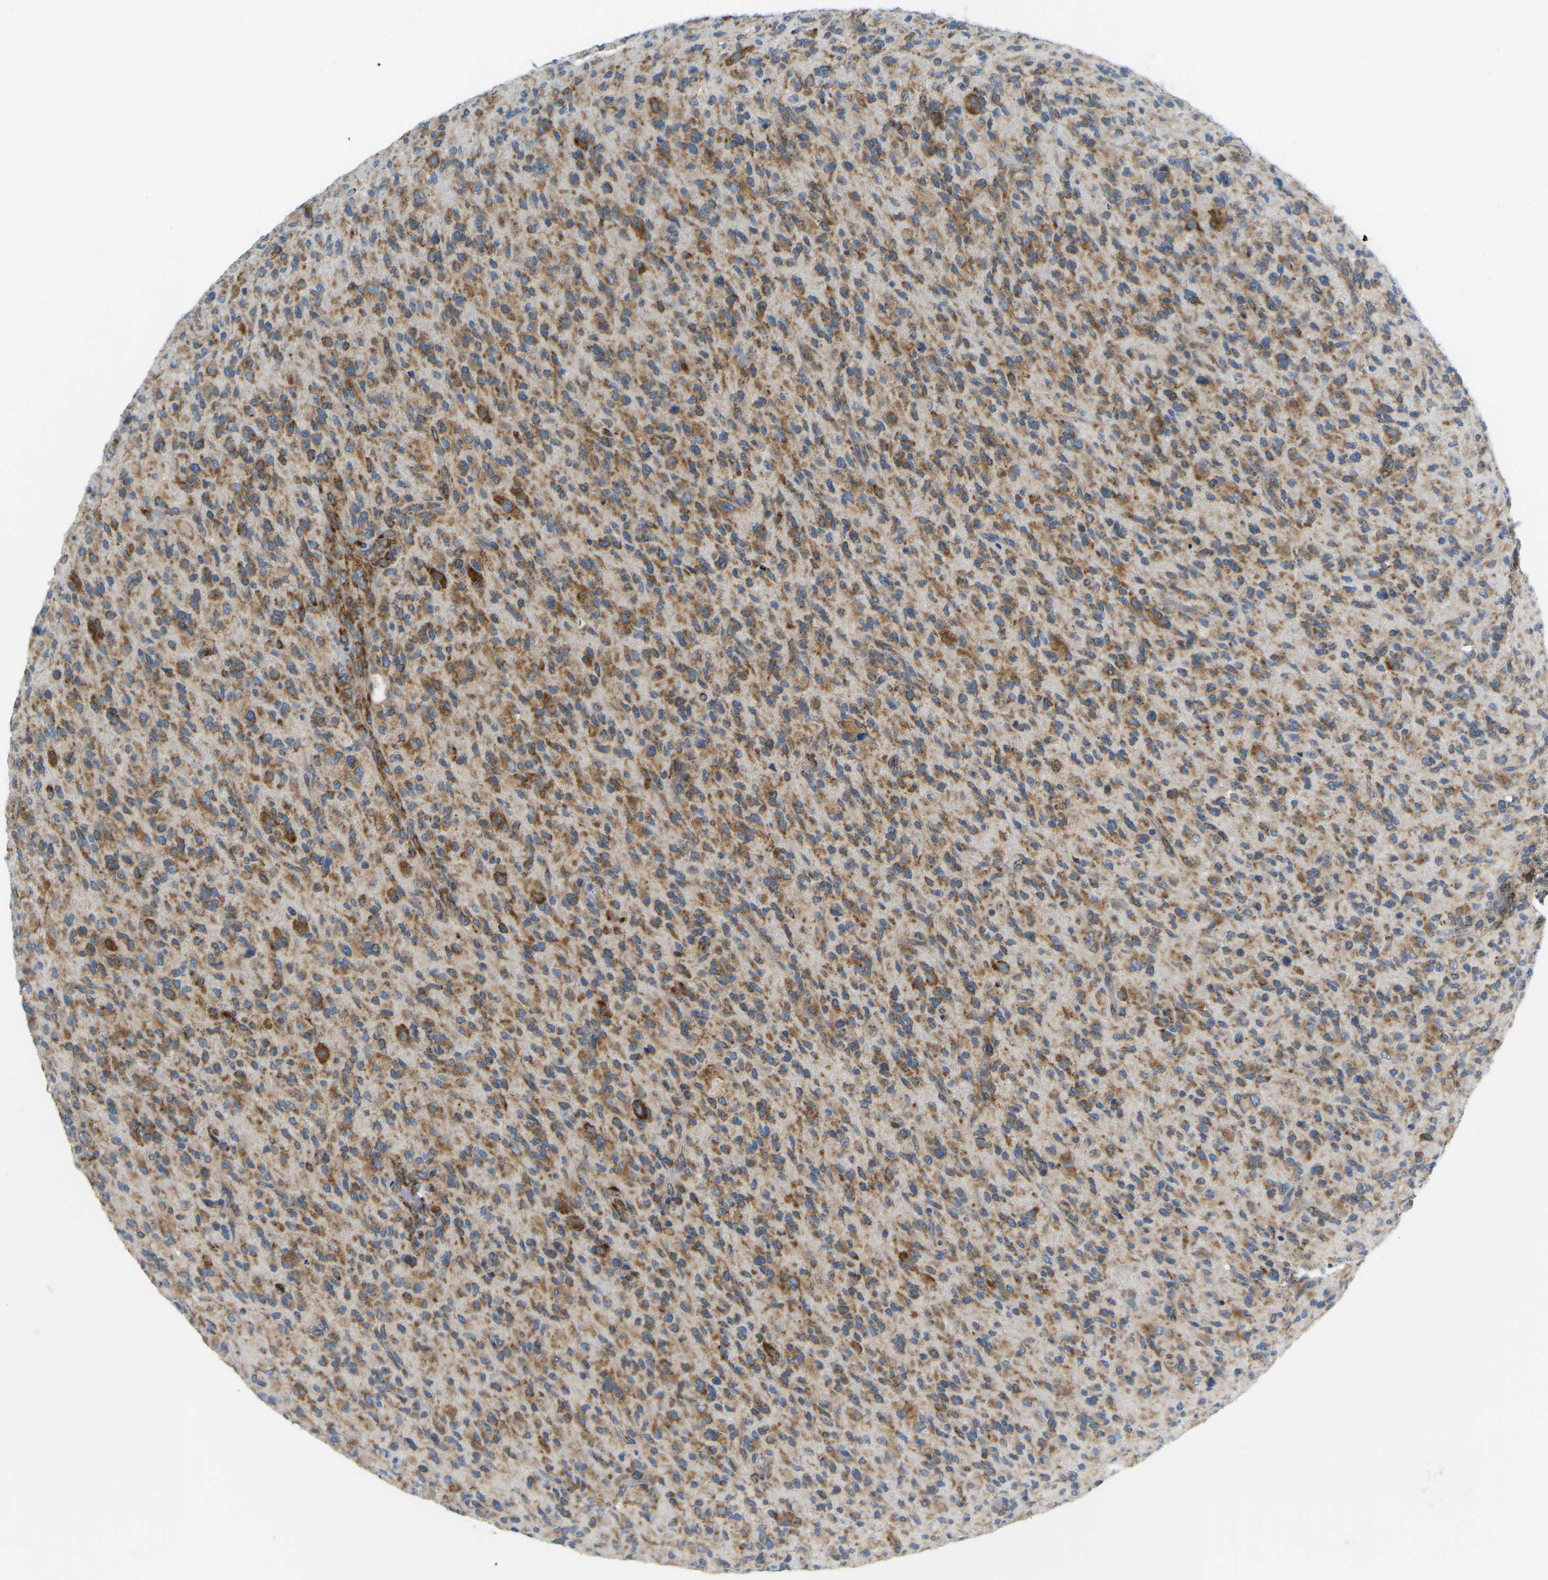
{"staining": {"intensity": "strong", "quantity": ">75%", "location": "cytoplasmic/membranous"}, "tissue": "glioma", "cell_type": "Tumor cells", "image_type": "cancer", "snomed": [{"axis": "morphology", "description": "Glioma, malignant, High grade"}, {"axis": "topography", "description": "Brain"}], "caption": "Immunohistochemical staining of human glioma demonstrates high levels of strong cytoplasmic/membranous protein staining in approximately >75% of tumor cells.", "gene": "SND1", "patient": {"sex": "male", "age": 71}}